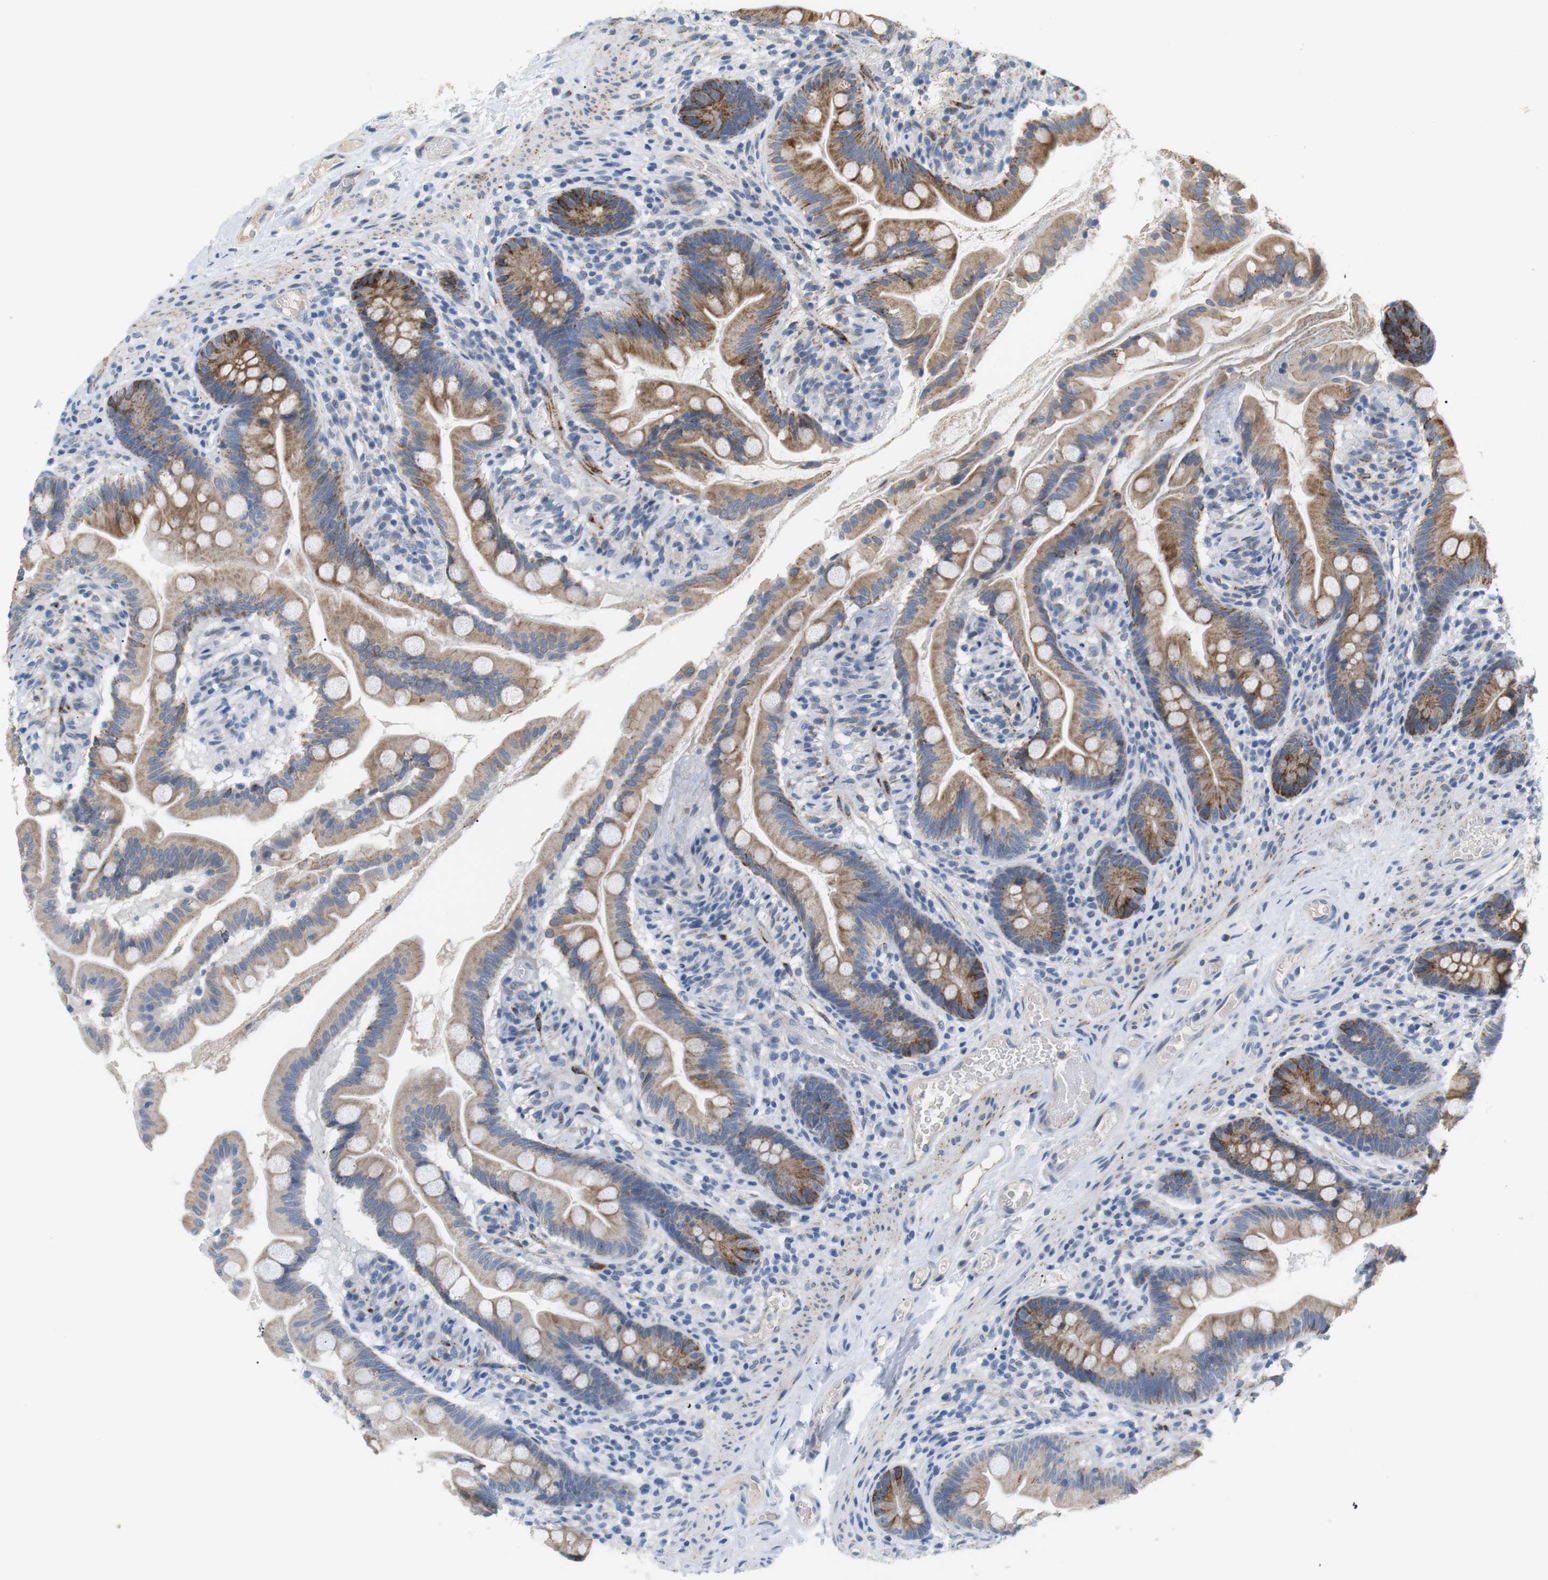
{"staining": {"intensity": "moderate", "quantity": ">75%", "location": "cytoplasmic/membranous"}, "tissue": "small intestine", "cell_type": "Glandular cells", "image_type": "normal", "snomed": [{"axis": "morphology", "description": "Normal tissue, NOS"}, {"axis": "topography", "description": "Small intestine"}], "caption": "Protein staining exhibits moderate cytoplasmic/membranous positivity in approximately >75% of glandular cells in benign small intestine. The protein is stained brown, and the nuclei are stained in blue (DAB IHC with brightfield microscopy, high magnification).", "gene": "CD300E", "patient": {"sex": "female", "age": 56}}